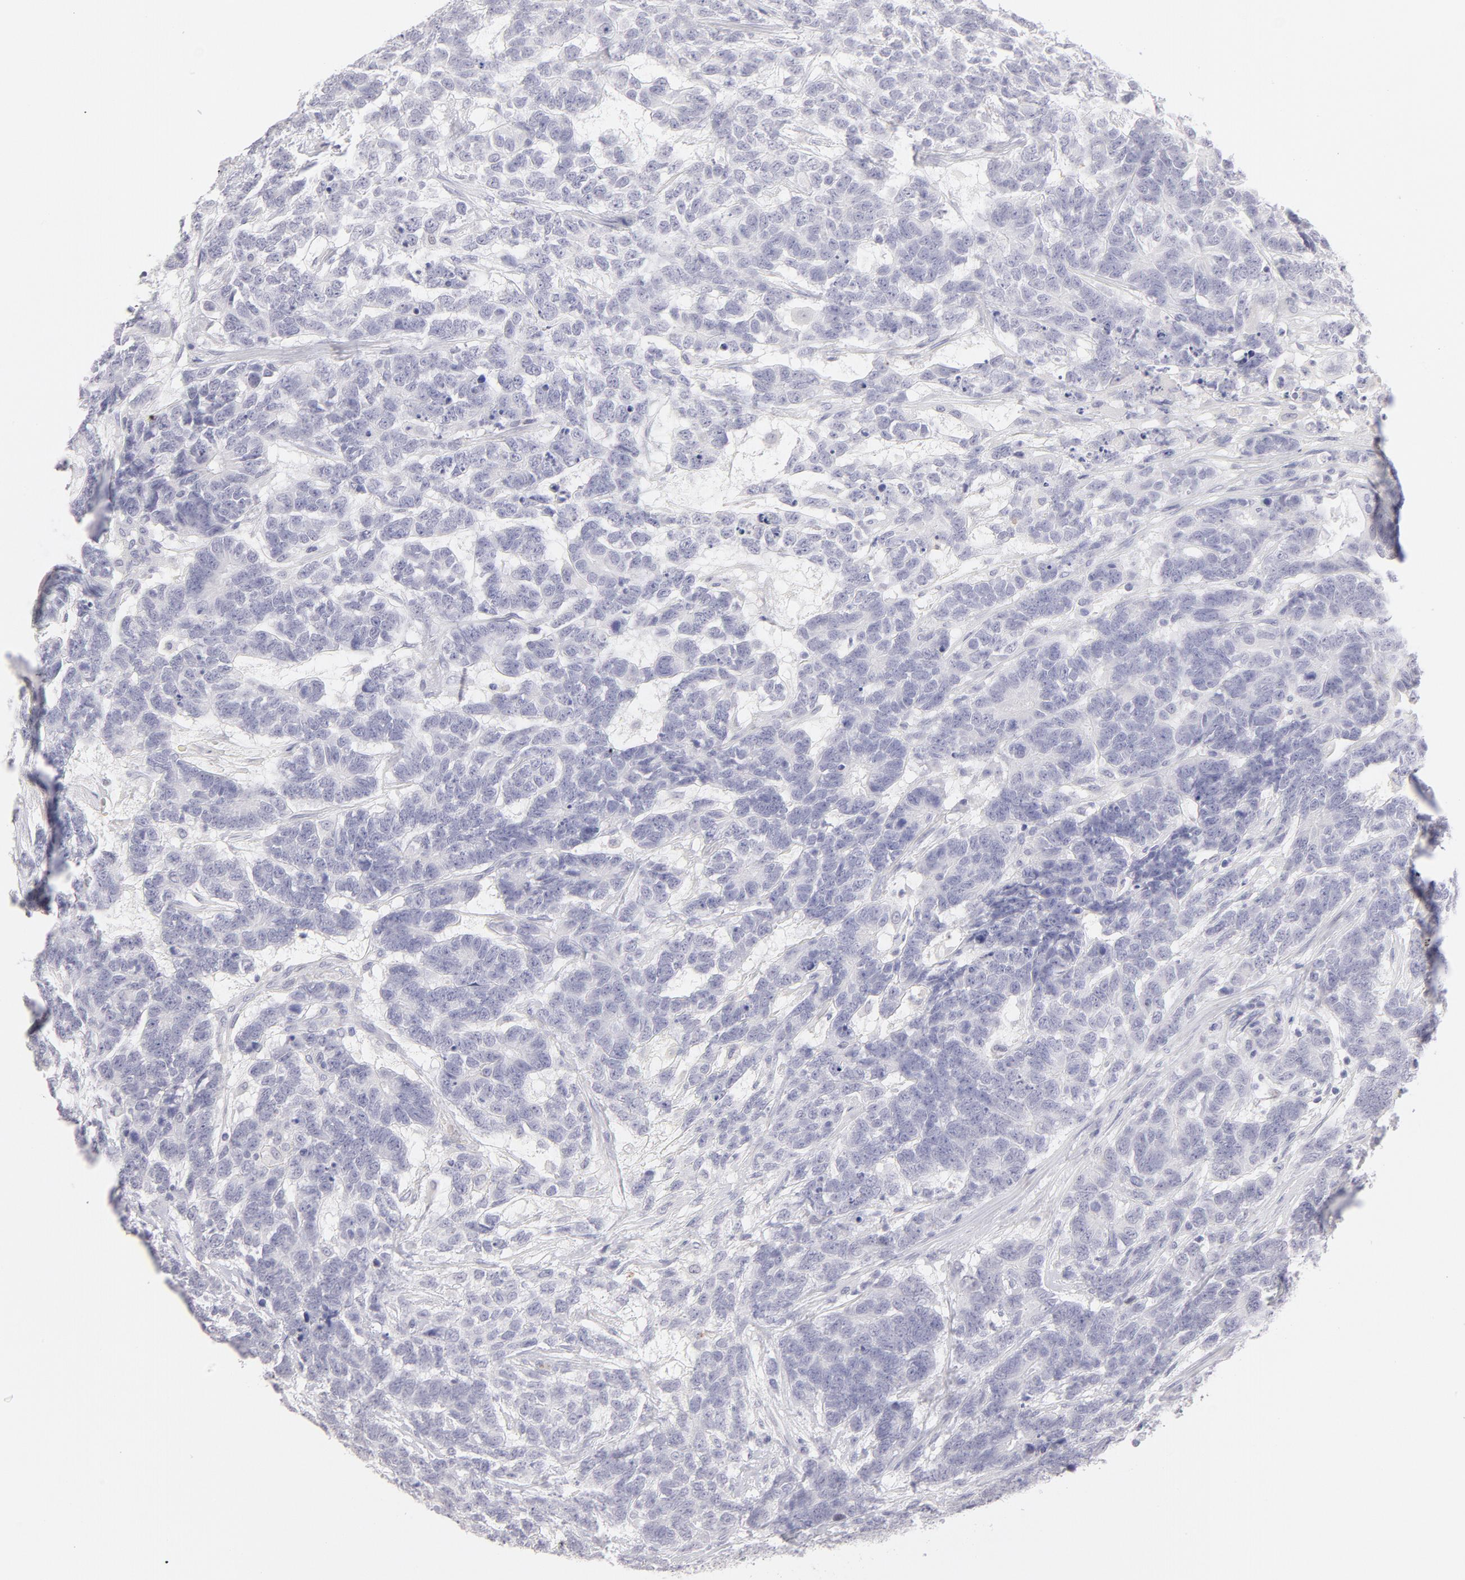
{"staining": {"intensity": "negative", "quantity": "none", "location": "none"}, "tissue": "testis cancer", "cell_type": "Tumor cells", "image_type": "cancer", "snomed": [{"axis": "morphology", "description": "Carcinoma, Embryonal, NOS"}, {"axis": "topography", "description": "Testis"}], "caption": "Tumor cells show no significant protein positivity in testis cancer.", "gene": "LTB4R", "patient": {"sex": "male", "age": 26}}